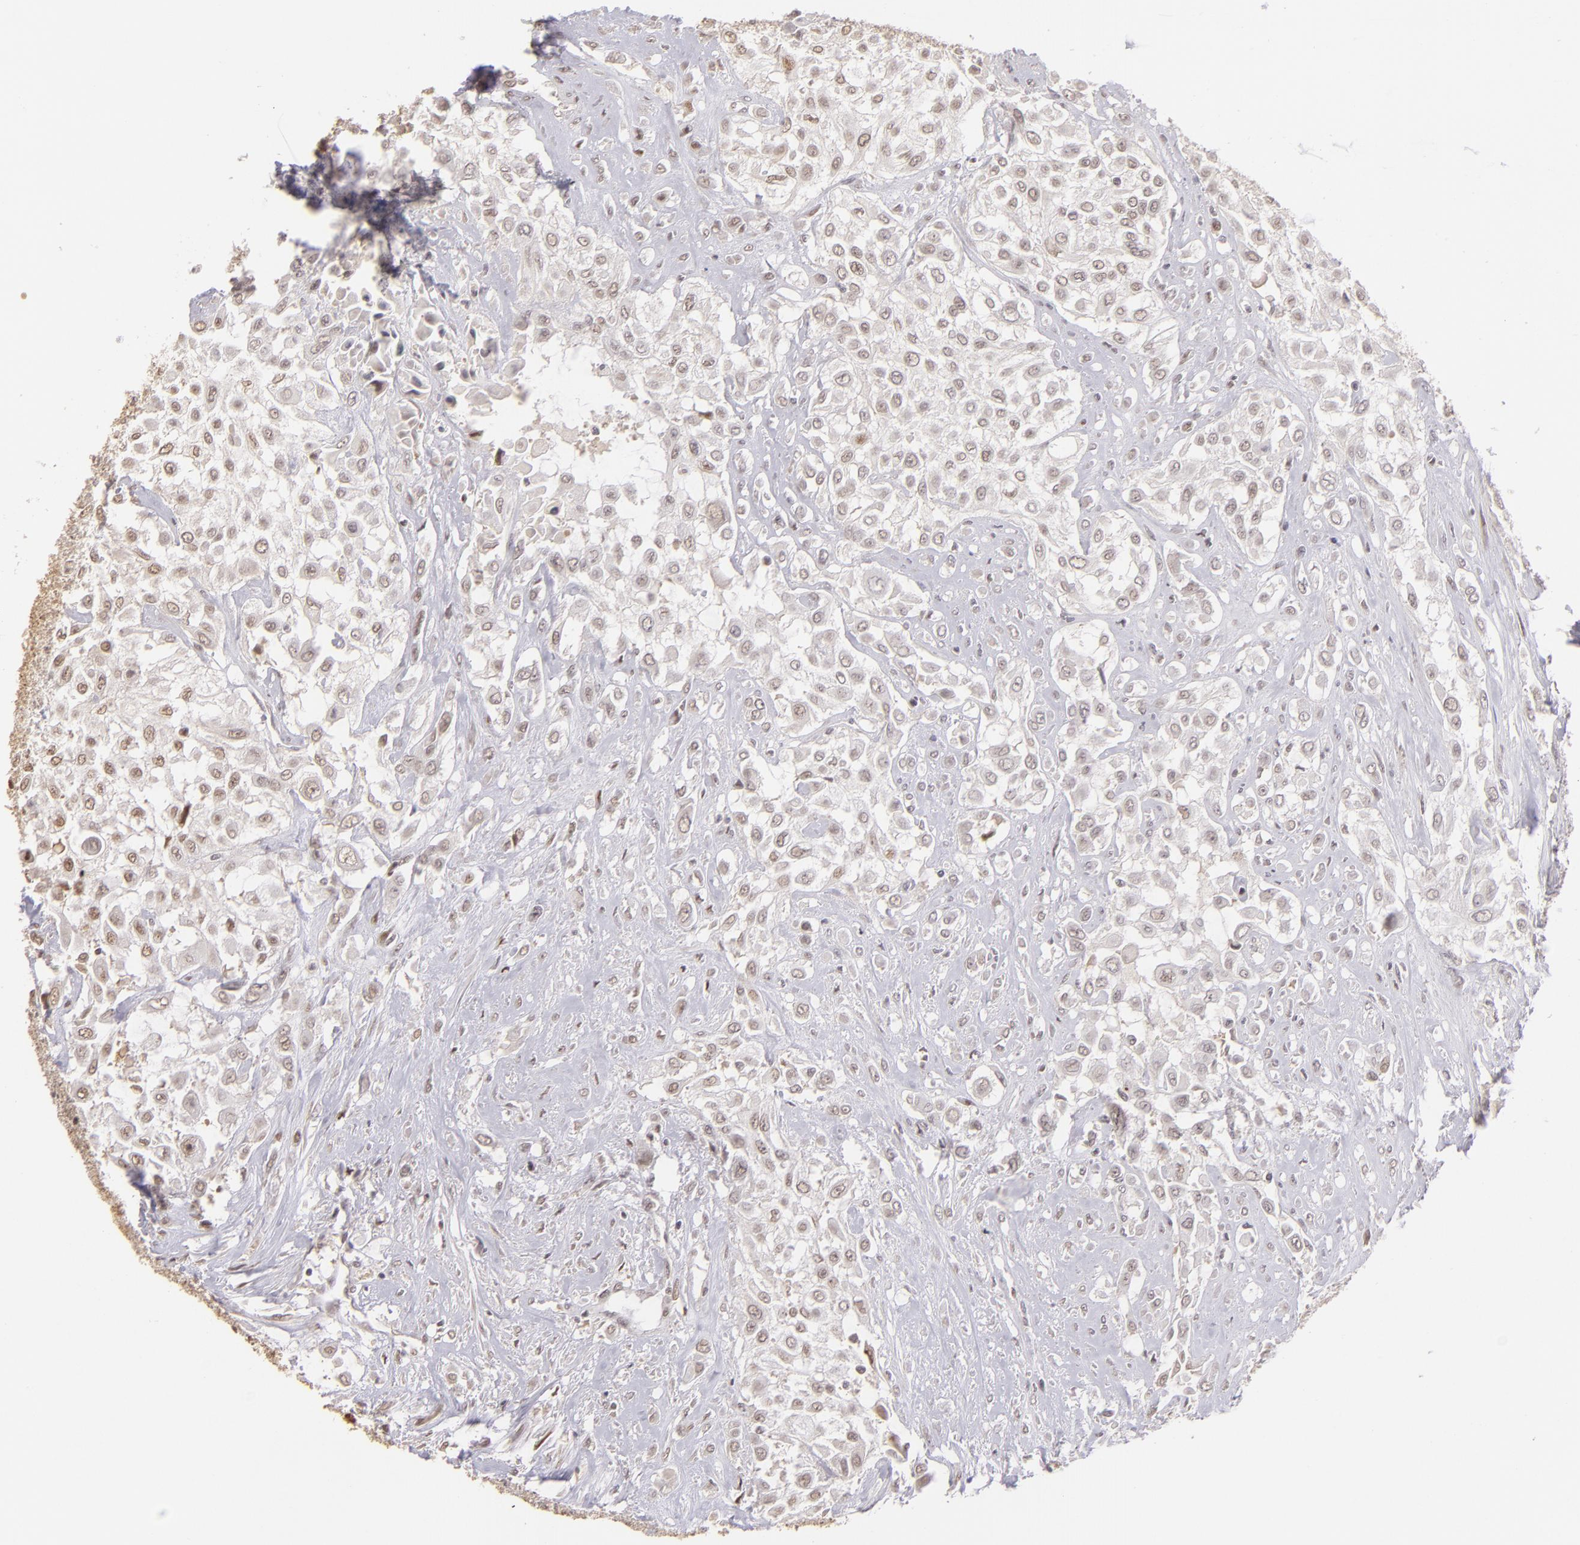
{"staining": {"intensity": "weak", "quantity": "25%-75%", "location": "nuclear"}, "tissue": "urothelial cancer", "cell_type": "Tumor cells", "image_type": "cancer", "snomed": [{"axis": "morphology", "description": "Urothelial carcinoma, High grade"}, {"axis": "topography", "description": "Urinary bladder"}], "caption": "Human high-grade urothelial carcinoma stained with a protein marker reveals weak staining in tumor cells.", "gene": "RARB", "patient": {"sex": "male", "age": 57}}